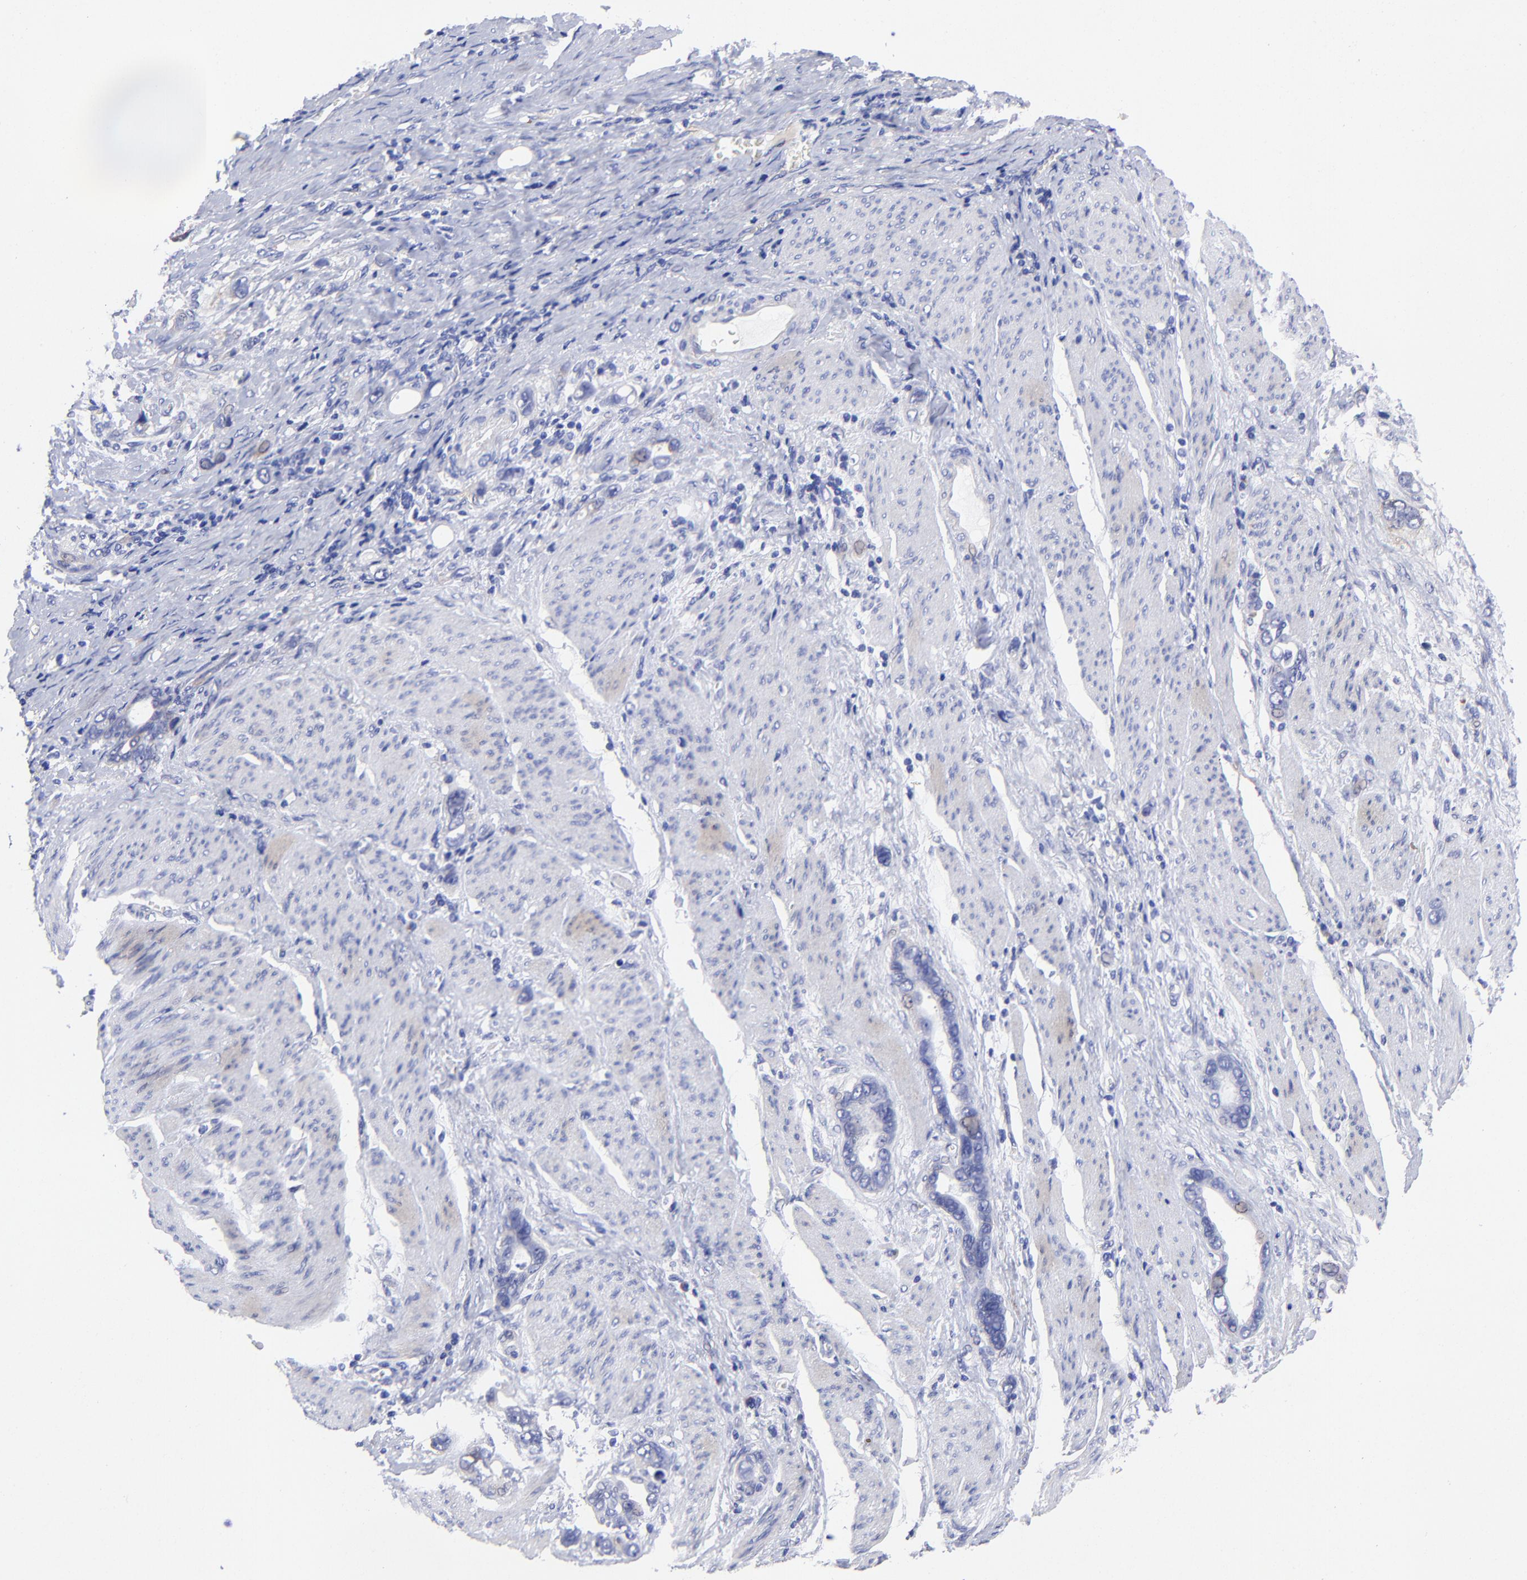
{"staining": {"intensity": "negative", "quantity": "none", "location": "none"}, "tissue": "stomach cancer", "cell_type": "Tumor cells", "image_type": "cancer", "snomed": [{"axis": "morphology", "description": "Adenocarcinoma, NOS"}, {"axis": "topography", "description": "Stomach"}], "caption": "A histopathology image of stomach adenocarcinoma stained for a protein exhibits no brown staining in tumor cells.", "gene": "PPFIBP1", "patient": {"sex": "male", "age": 78}}